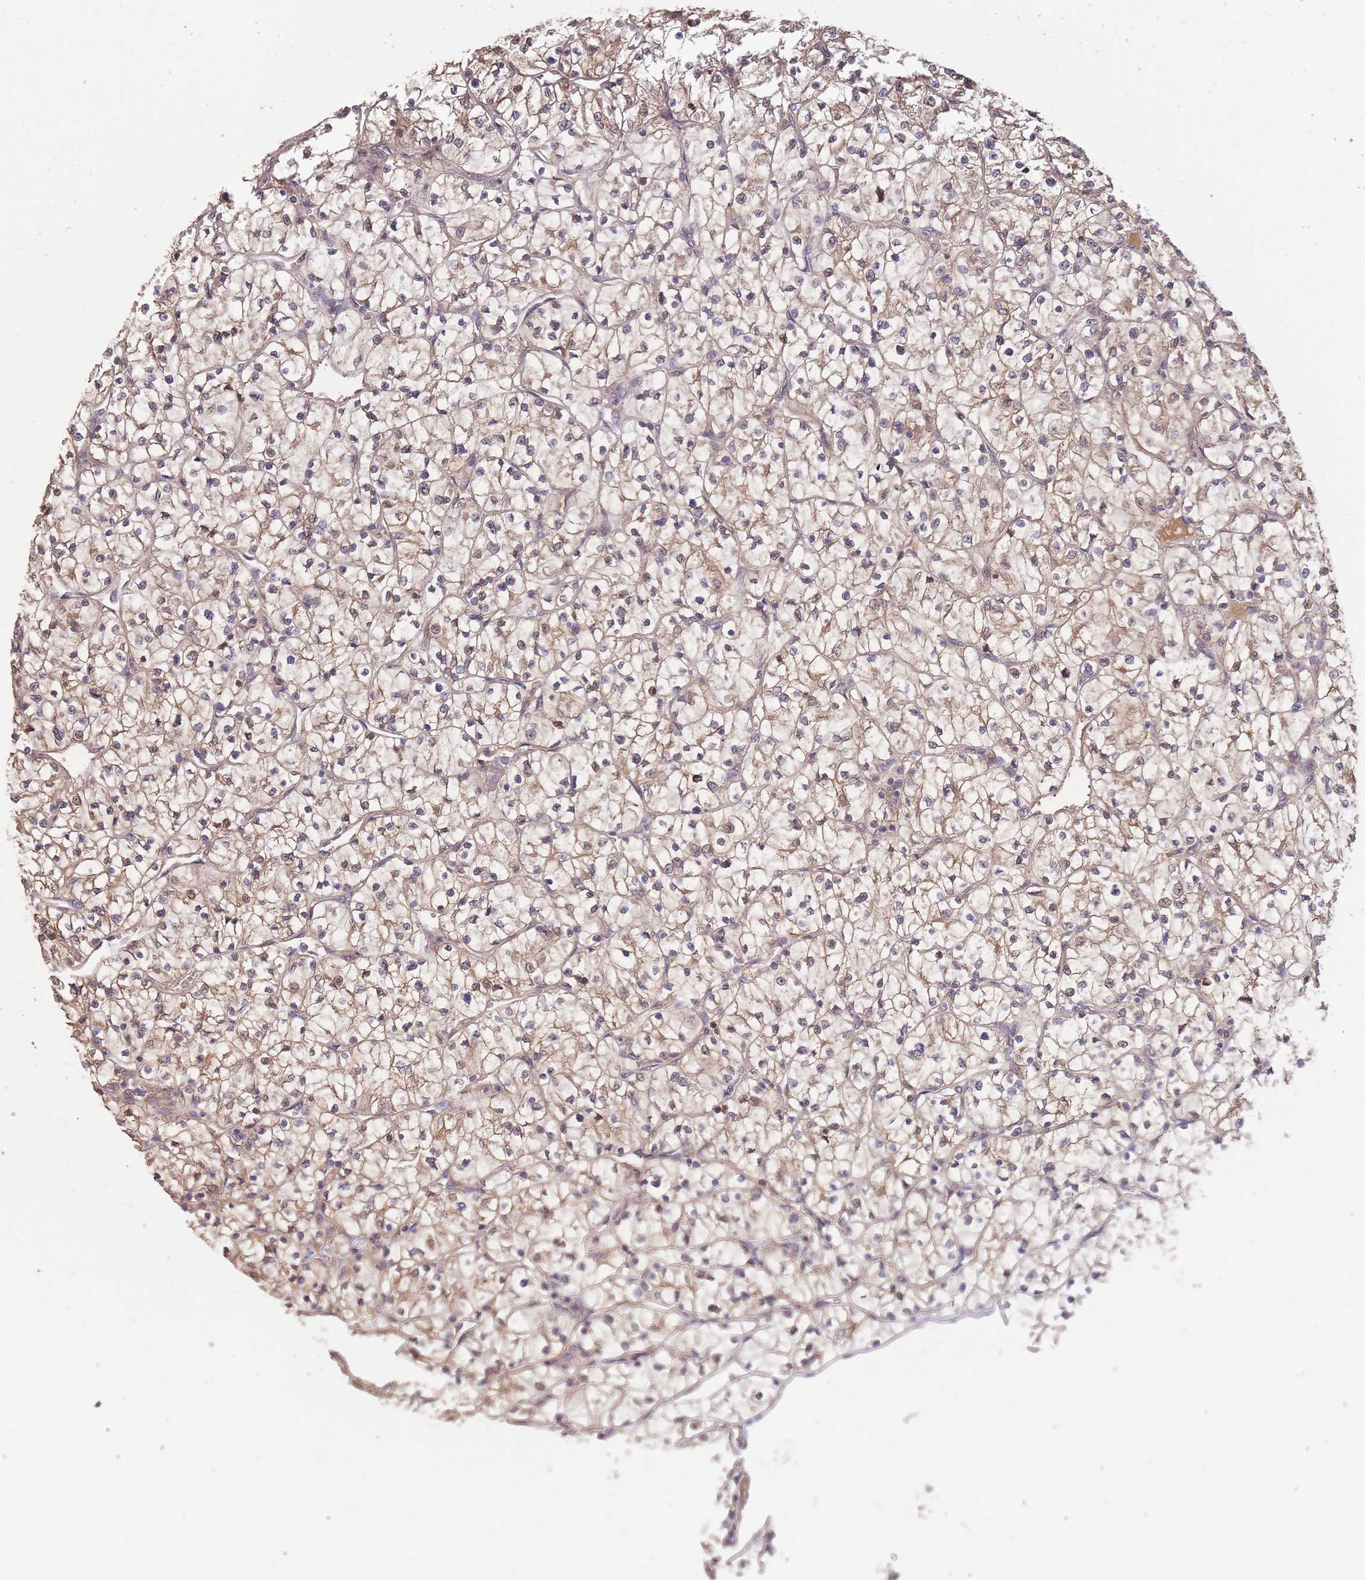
{"staining": {"intensity": "weak", "quantity": ">75%", "location": "cytoplasmic/membranous"}, "tissue": "renal cancer", "cell_type": "Tumor cells", "image_type": "cancer", "snomed": [{"axis": "morphology", "description": "Adenocarcinoma, NOS"}, {"axis": "topography", "description": "Kidney"}], "caption": "A brown stain shows weak cytoplasmic/membranous positivity of a protein in renal cancer (adenocarcinoma) tumor cells. (DAB (3,3'-diaminobenzidine) IHC with brightfield microscopy, high magnification).", "gene": "NLRC4", "patient": {"sex": "female", "age": 64}}